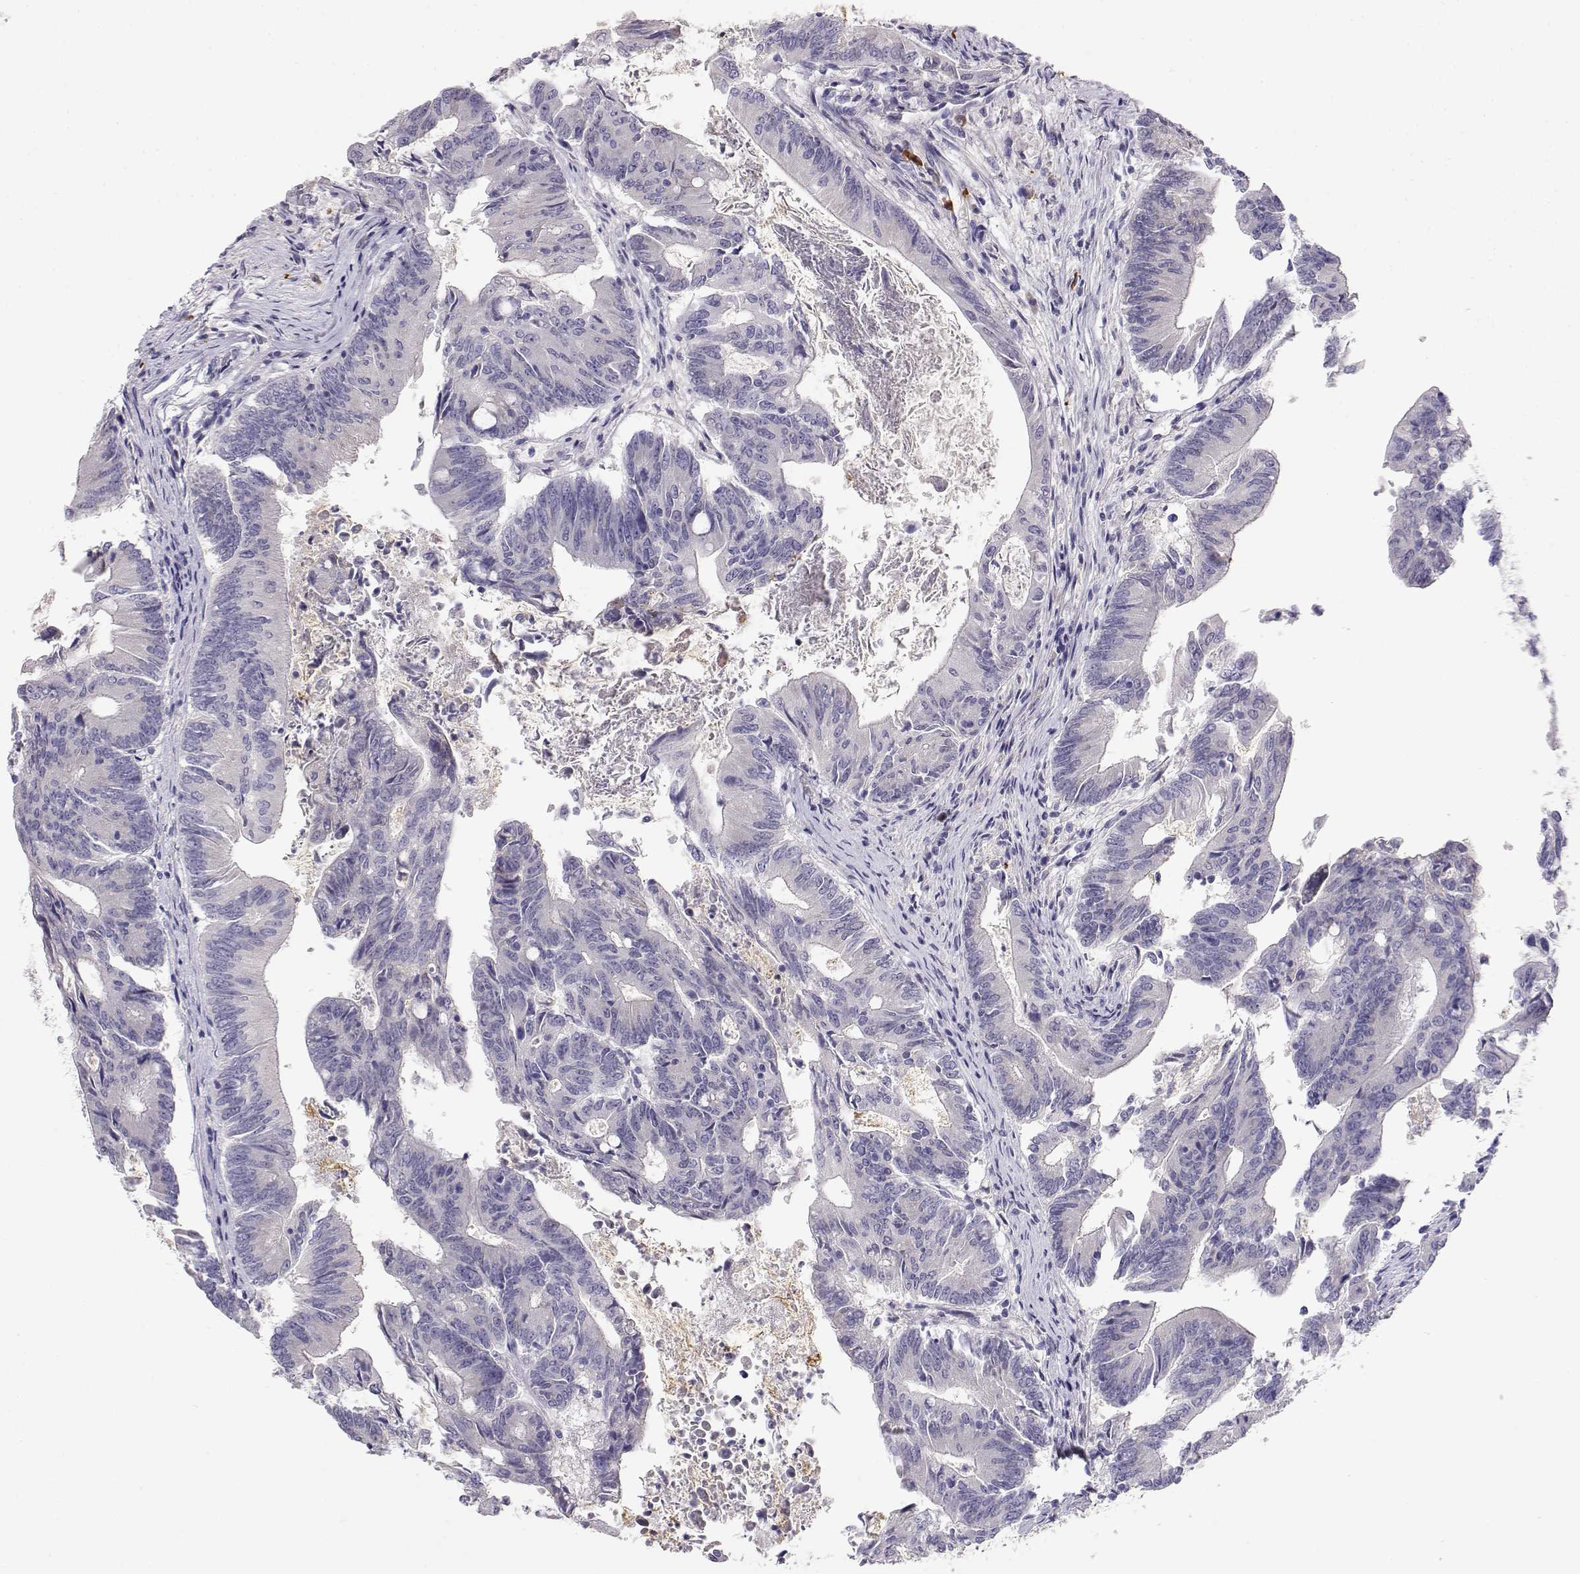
{"staining": {"intensity": "negative", "quantity": "none", "location": "none"}, "tissue": "colorectal cancer", "cell_type": "Tumor cells", "image_type": "cancer", "snomed": [{"axis": "morphology", "description": "Adenocarcinoma, NOS"}, {"axis": "topography", "description": "Colon"}], "caption": "Tumor cells are negative for brown protein staining in colorectal adenocarcinoma. (DAB (3,3'-diaminobenzidine) immunohistochemistry visualized using brightfield microscopy, high magnification).", "gene": "CDHR1", "patient": {"sex": "female", "age": 70}}